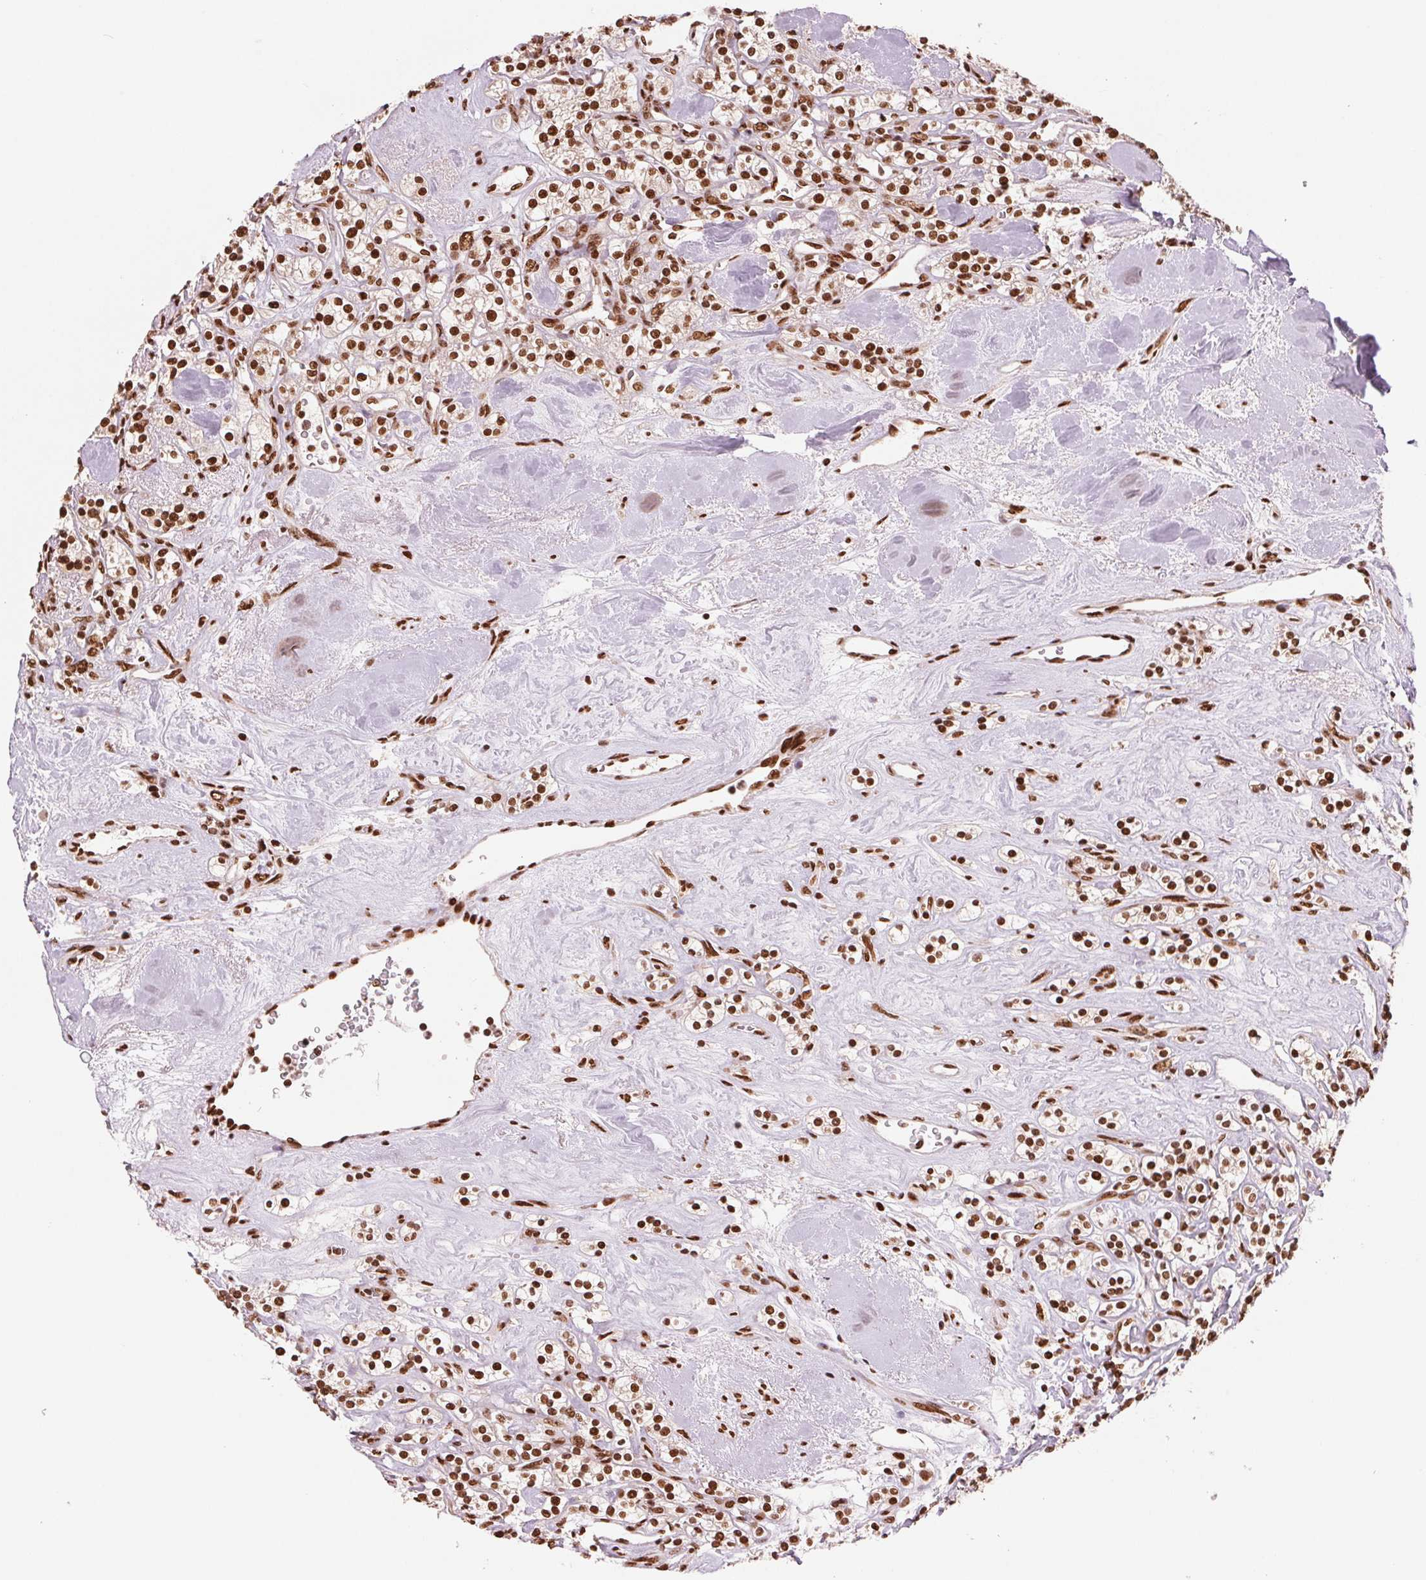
{"staining": {"intensity": "strong", "quantity": ">75%", "location": "nuclear"}, "tissue": "renal cancer", "cell_type": "Tumor cells", "image_type": "cancer", "snomed": [{"axis": "morphology", "description": "Adenocarcinoma, NOS"}, {"axis": "topography", "description": "Kidney"}], "caption": "A high amount of strong nuclear staining is present in about >75% of tumor cells in renal cancer tissue. (Stains: DAB (3,3'-diaminobenzidine) in brown, nuclei in blue, Microscopy: brightfield microscopy at high magnification).", "gene": "TTLL9", "patient": {"sex": "male", "age": 77}}